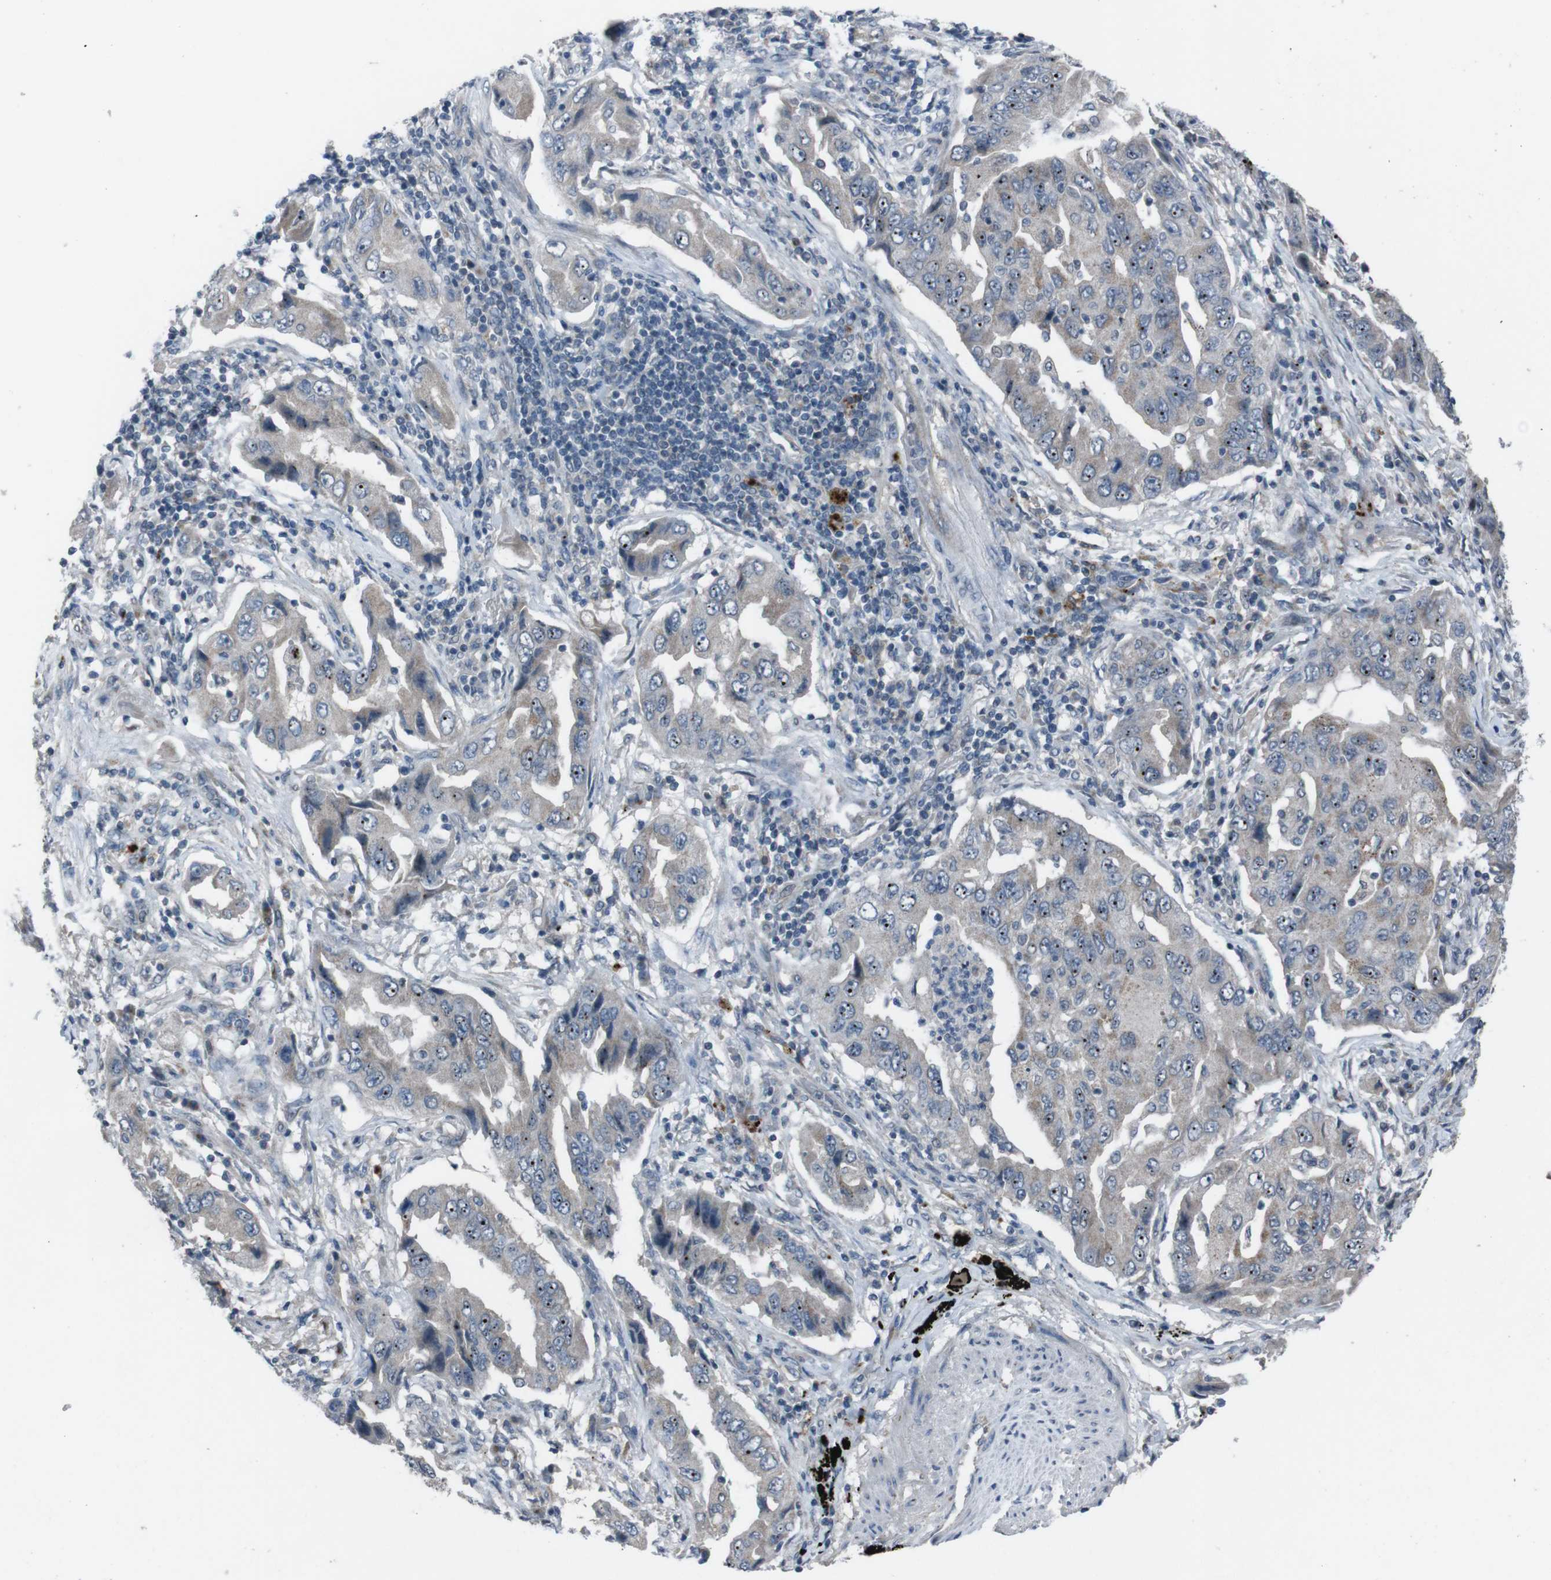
{"staining": {"intensity": "strong", "quantity": ">75%", "location": "cytoplasmic/membranous,nuclear"}, "tissue": "lung cancer", "cell_type": "Tumor cells", "image_type": "cancer", "snomed": [{"axis": "morphology", "description": "Adenocarcinoma, NOS"}, {"axis": "topography", "description": "Lung"}], "caption": "The immunohistochemical stain labels strong cytoplasmic/membranous and nuclear positivity in tumor cells of lung cancer tissue.", "gene": "EFNA5", "patient": {"sex": "female", "age": 65}}